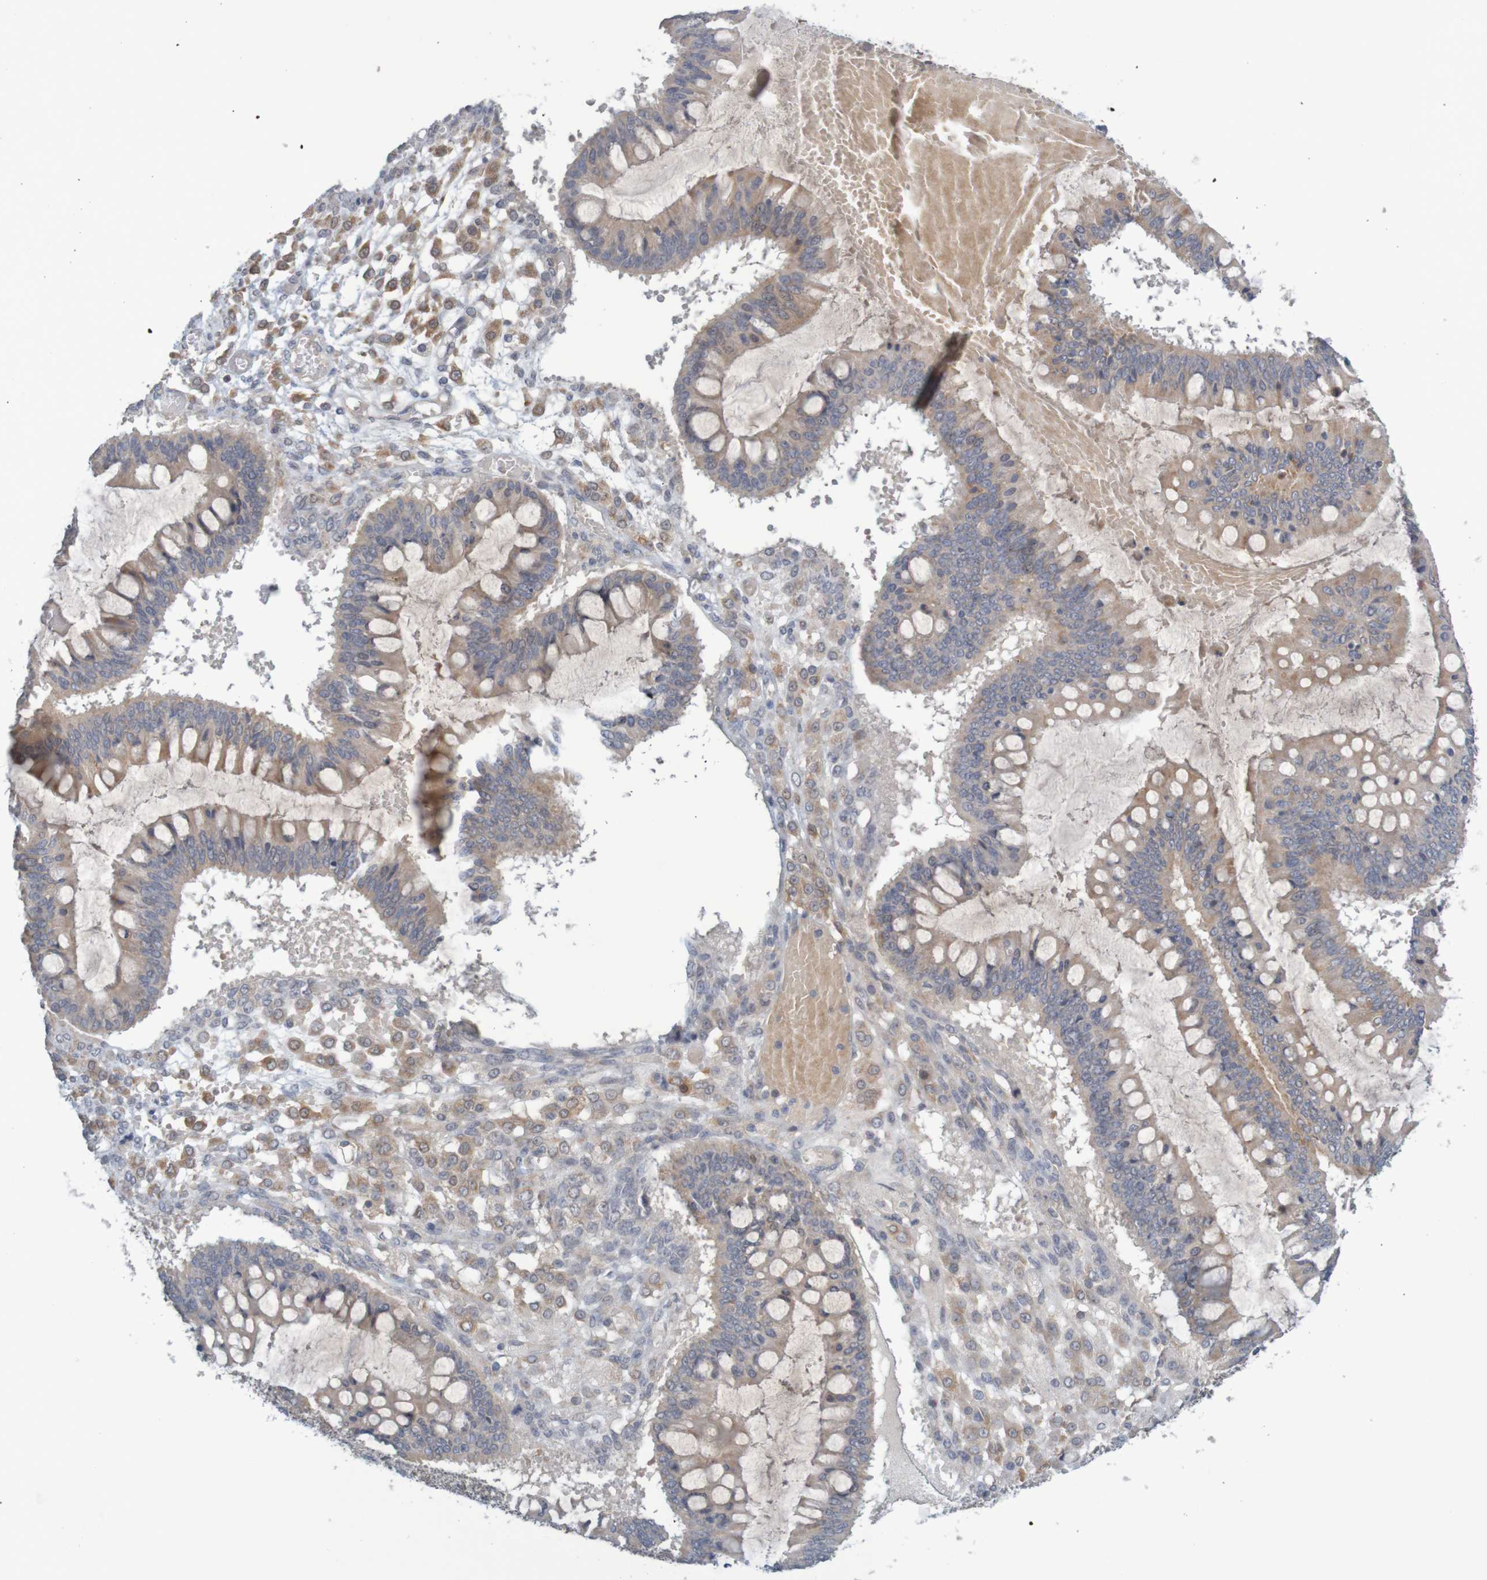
{"staining": {"intensity": "weak", "quantity": ">75%", "location": "cytoplasmic/membranous"}, "tissue": "ovarian cancer", "cell_type": "Tumor cells", "image_type": "cancer", "snomed": [{"axis": "morphology", "description": "Cystadenocarcinoma, mucinous, NOS"}, {"axis": "topography", "description": "Ovary"}], "caption": "Tumor cells display low levels of weak cytoplasmic/membranous staining in about >75% of cells in ovarian cancer.", "gene": "ANKK1", "patient": {"sex": "female", "age": 73}}